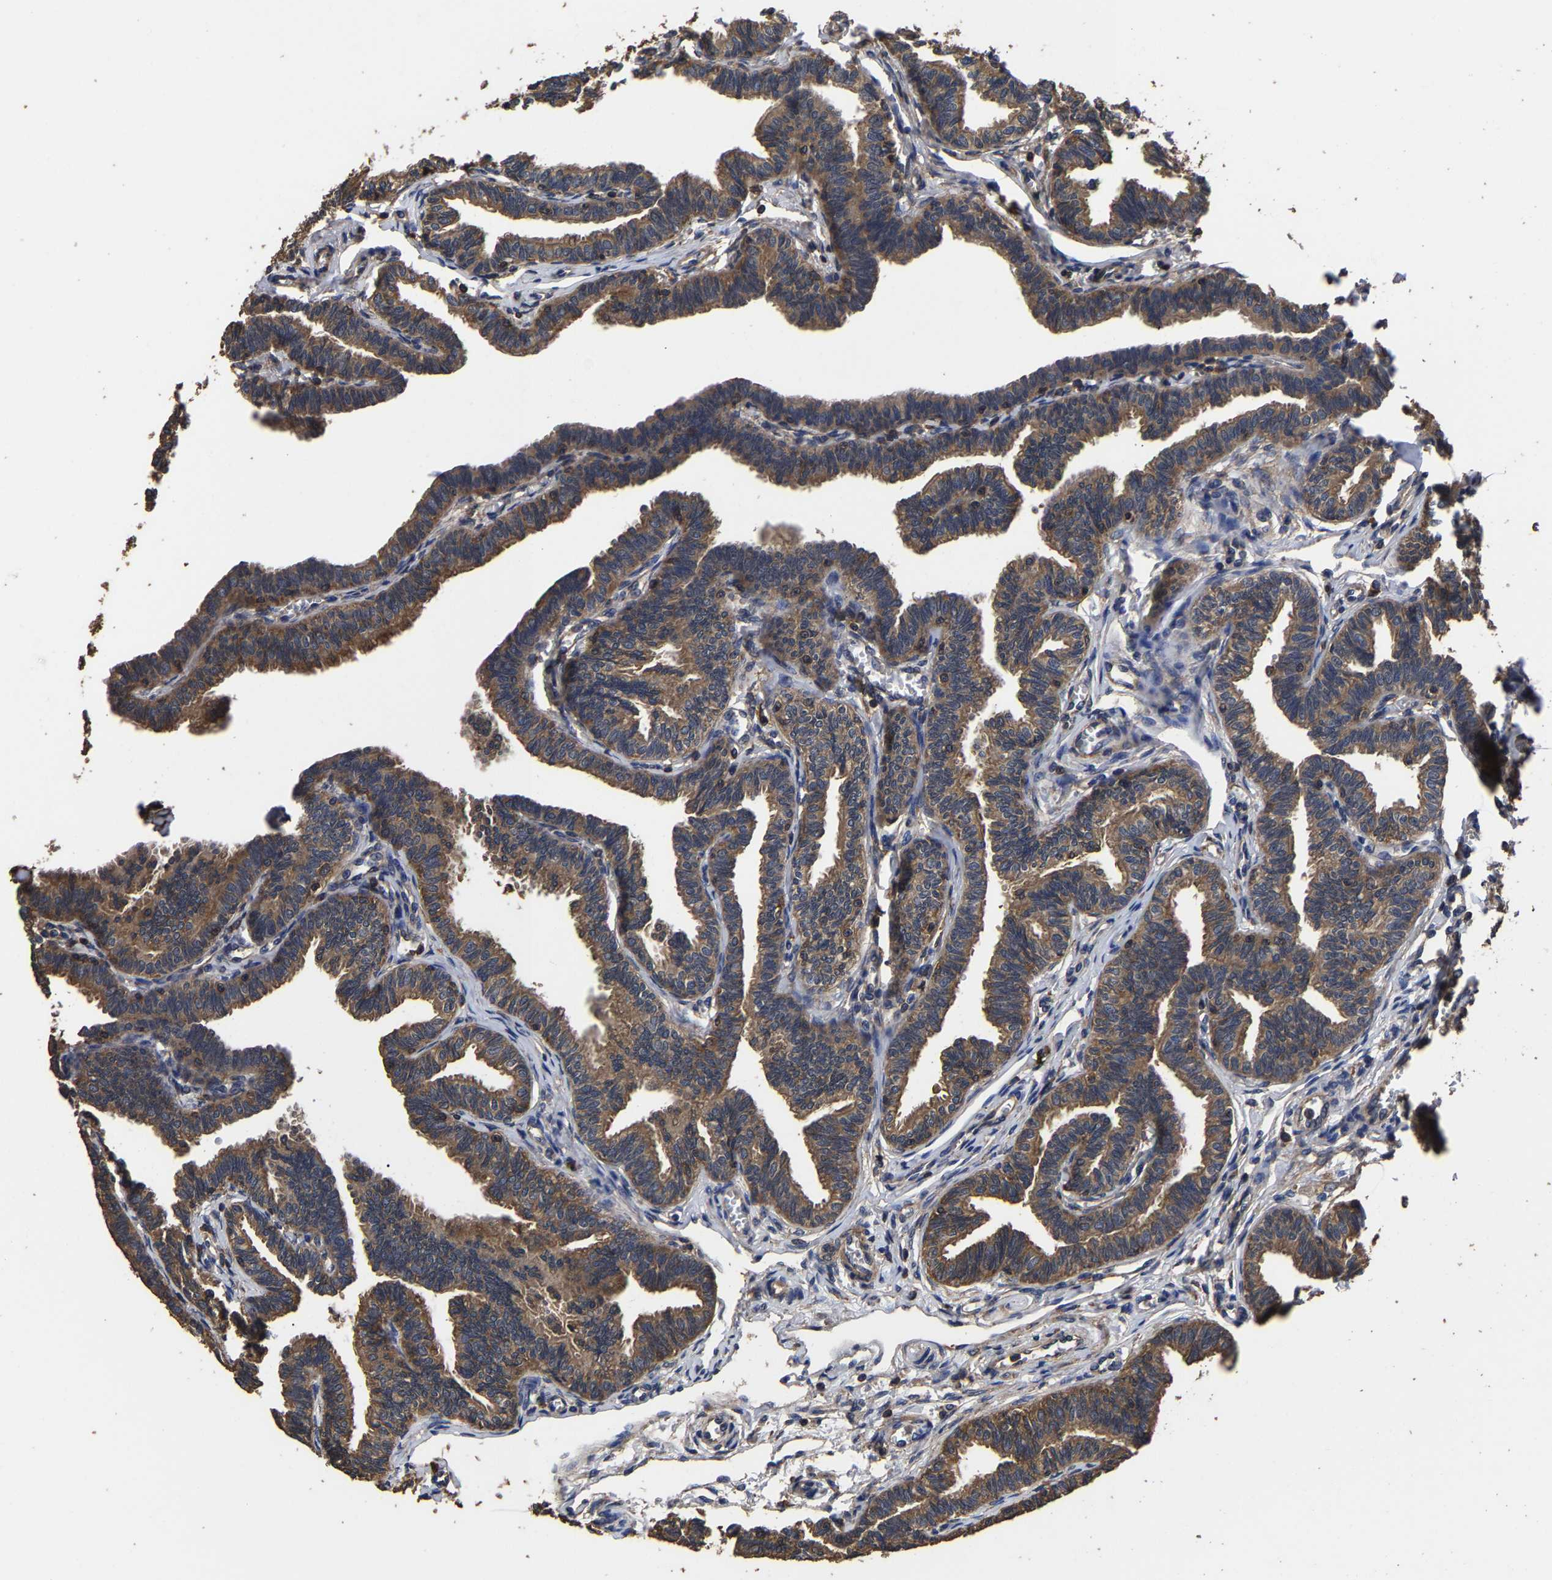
{"staining": {"intensity": "moderate", "quantity": ">75%", "location": "cytoplasmic/membranous"}, "tissue": "fallopian tube", "cell_type": "Glandular cells", "image_type": "normal", "snomed": [{"axis": "morphology", "description": "Normal tissue, NOS"}, {"axis": "topography", "description": "Fallopian tube"}, {"axis": "topography", "description": "Ovary"}], "caption": "Approximately >75% of glandular cells in unremarkable human fallopian tube display moderate cytoplasmic/membranous protein positivity as visualized by brown immunohistochemical staining.", "gene": "ITCH", "patient": {"sex": "female", "age": 23}}